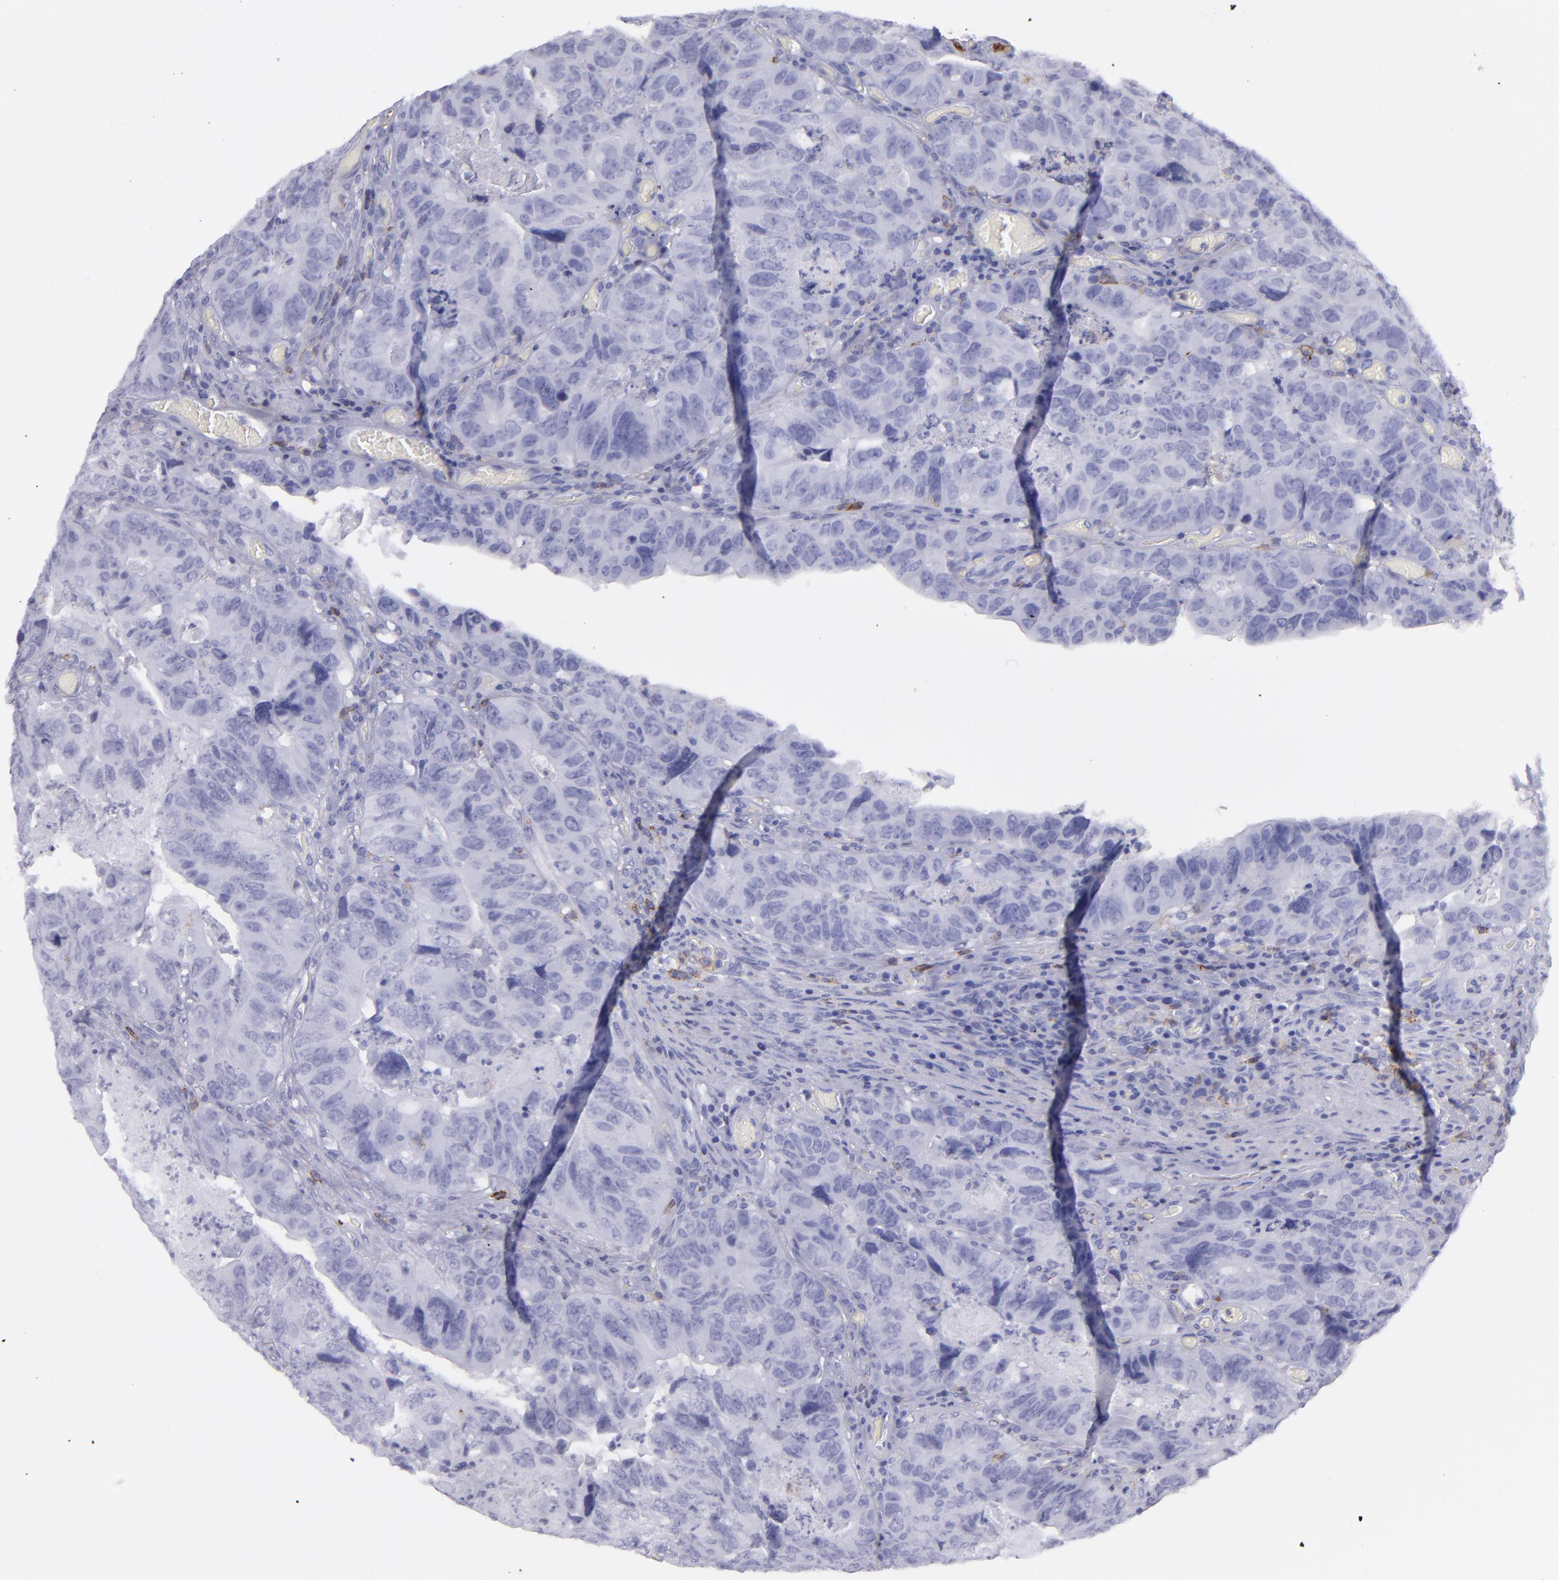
{"staining": {"intensity": "negative", "quantity": "none", "location": "none"}, "tissue": "colorectal cancer", "cell_type": "Tumor cells", "image_type": "cancer", "snomed": [{"axis": "morphology", "description": "Adenocarcinoma, NOS"}, {"axis": "topography", "description": "Rectum"}], "caption": "Human adenocarcinoma (colorectal) stained for a protein using immunohistochemistry (IHC) displays no expression in tumor cells.", "gene": "SELPLG", "patient": {"sex": "female", "age": 82}}